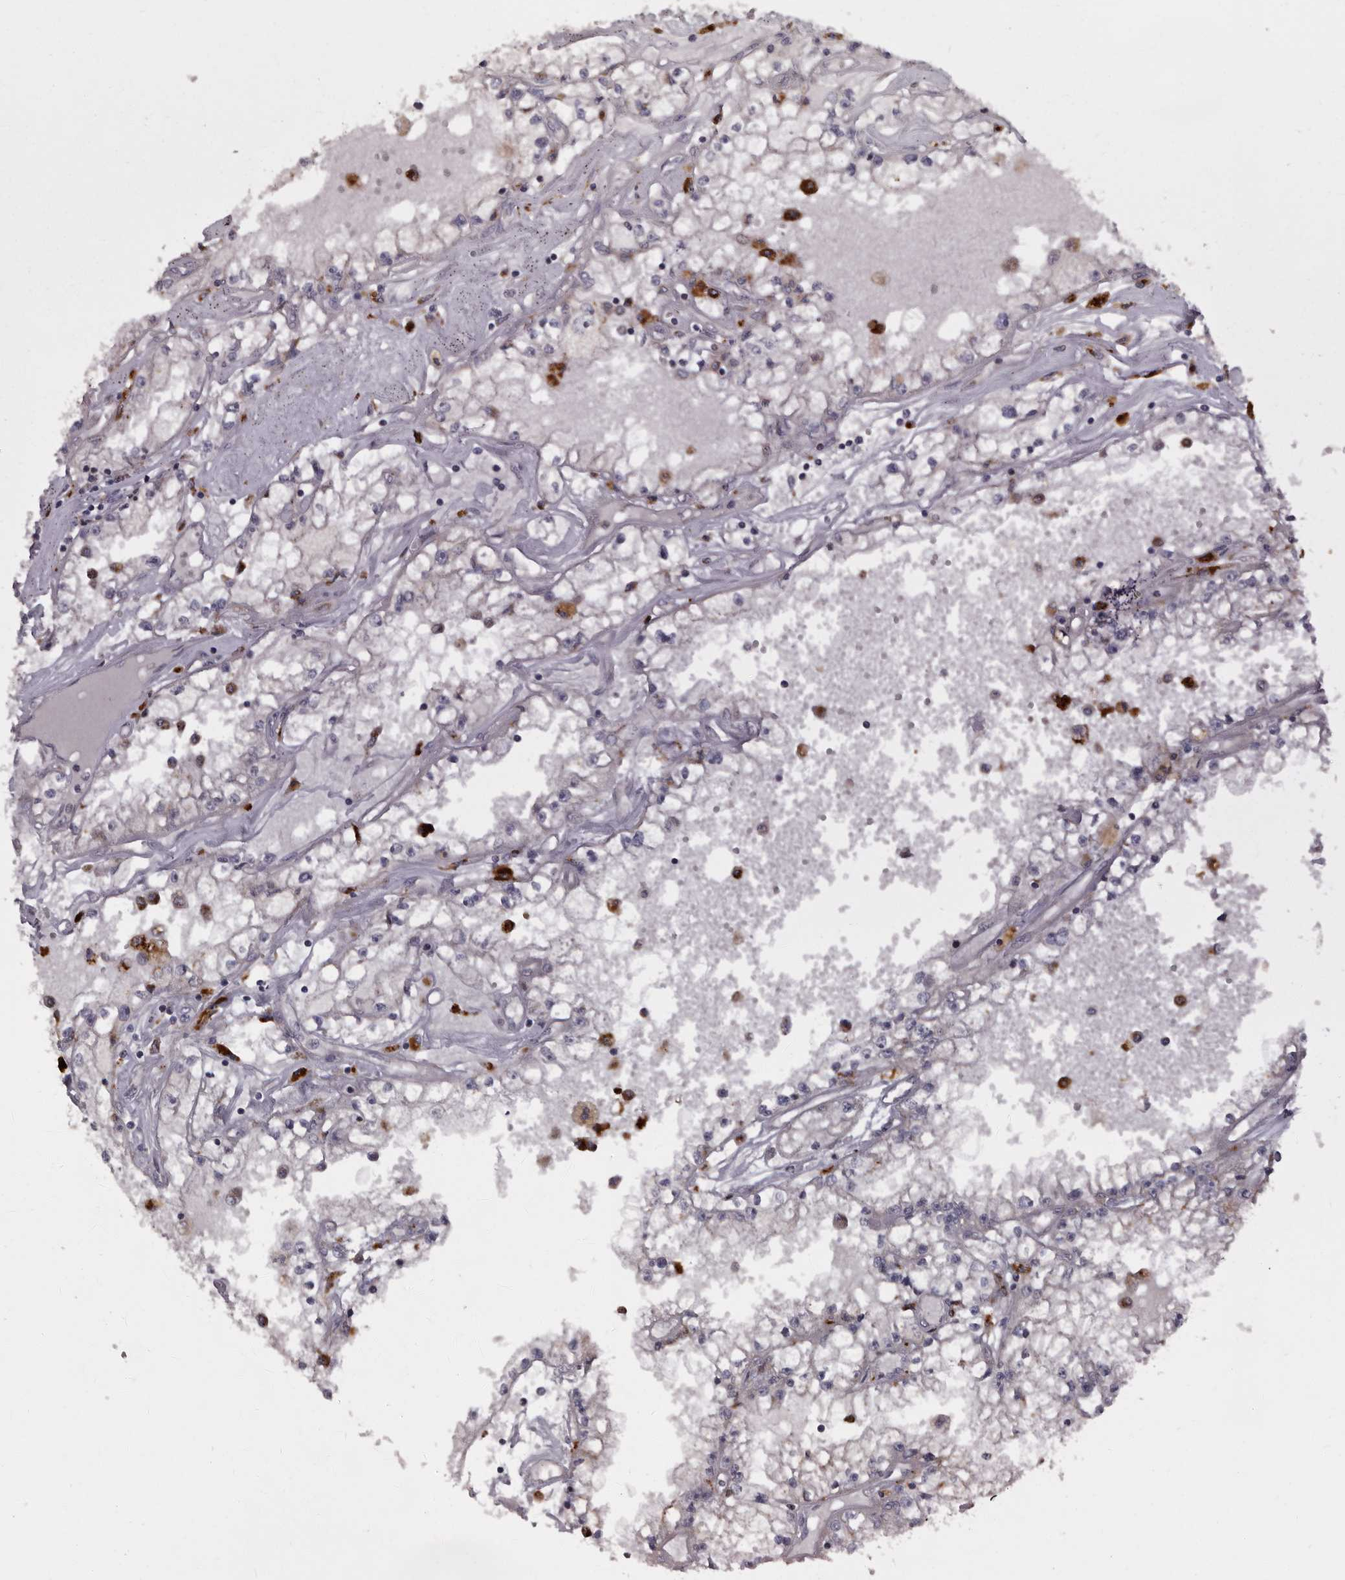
{"staining": {"intensity": "negative", "quantity": "none", "location": "none"}, "tissue": "renal cancer", "cell_type": "Tumor cells", "image_type": "cancer", "snomed": [{"axis": "morphology", "description": "Adenocarcinoma, NOS"}, {"axis": "topography", "description": "Kidney"}], "caption": "Renal adenocarcinoma was stained to show a protein in brown. There is no significant staining in tumor cells. (Brightfield microscopy of DAB immunohistochemistry at high magnification).", "gene": "DAP", "patient": {"sex": "male", "age": 56}}